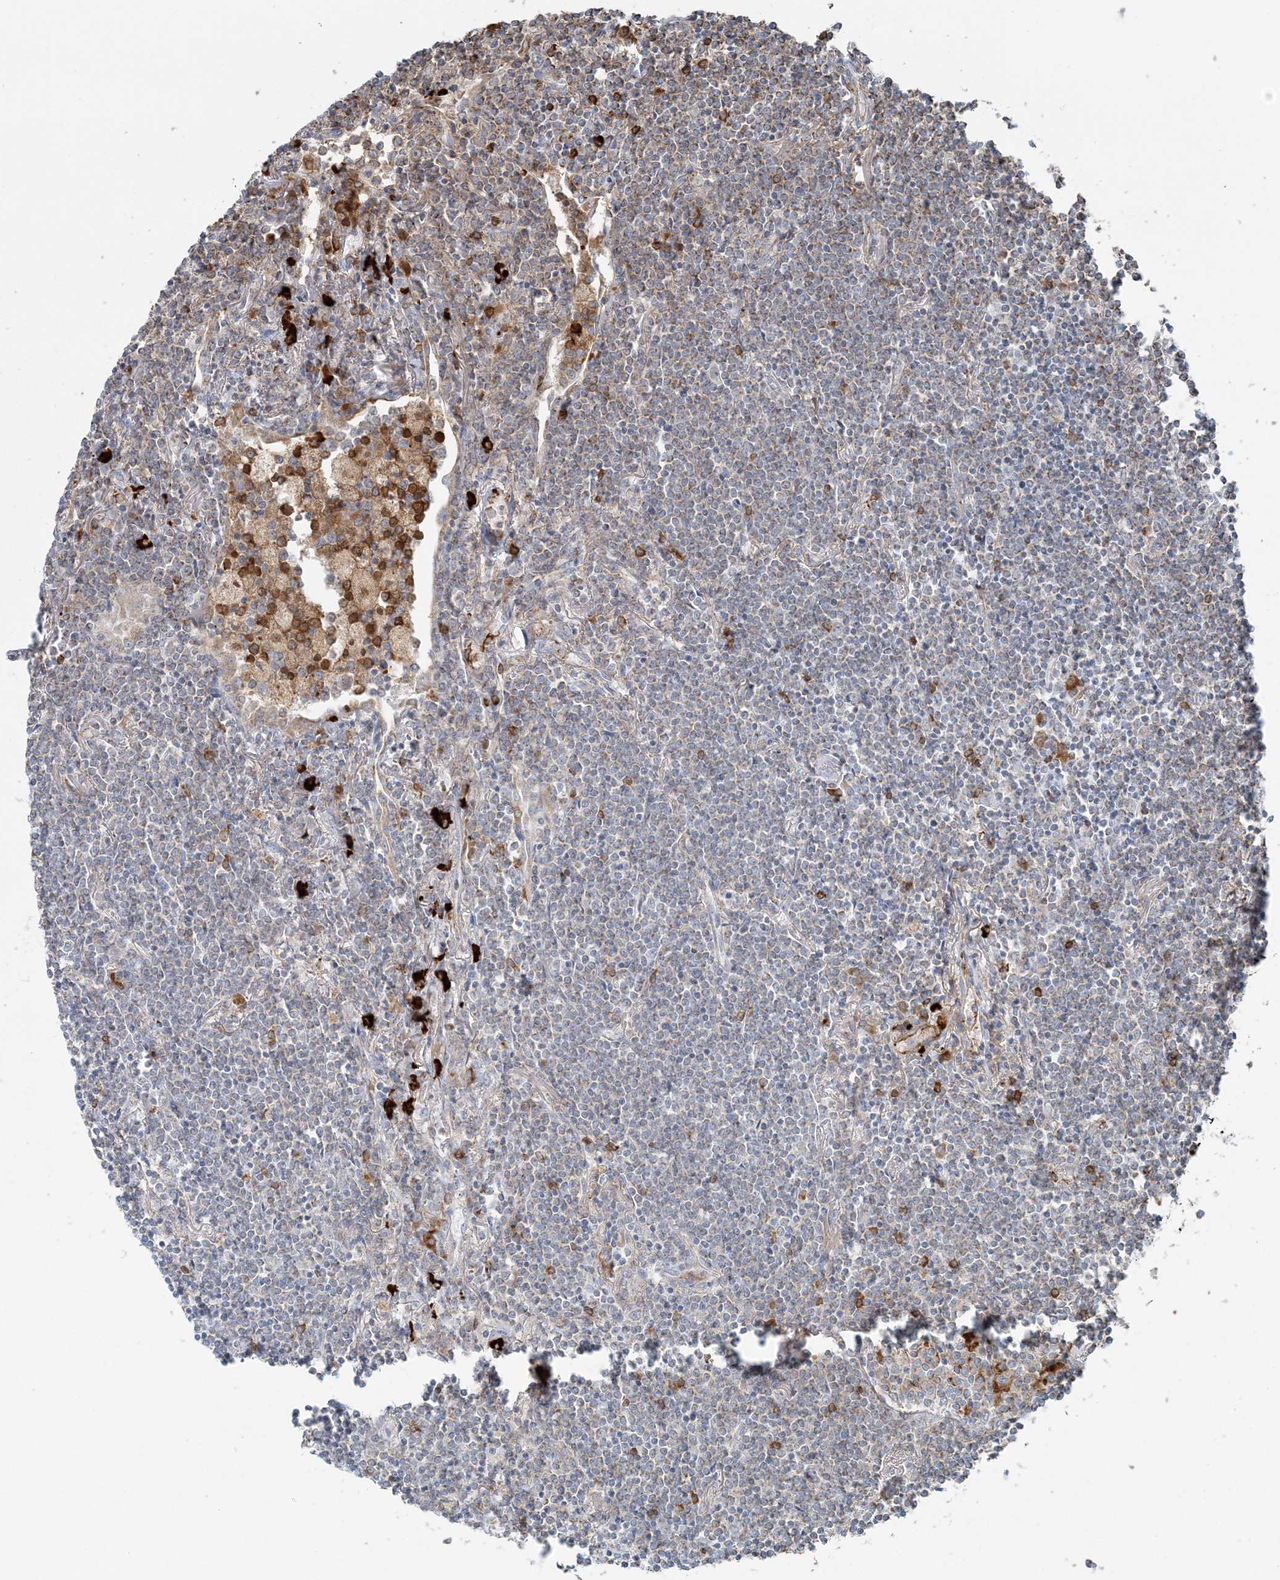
{"staining": {"intensity": "weak", "quantity": "25%-75%", "location": "cytoplasmic/membranous"}, "tissue": "lymphoma", "cell_type": "Tumor cells", "image_type": "cancer", "snomed": [{"axis": "morphology", "description": "Malignant lymphoma, non-Hodgkin's type, Low grade"}, {"axis": "topography", "description": "Lung"}], "caption": "Protein analysis of low-grade malignant lymphoma, non-Hodgkin's type tissue demonstrates weak cytoplasmic/membranous positivity in approximately 25%-75% of tumor cells.", "gene": "SLC22A16", "patient": {"sex": "female", "age": 71}}